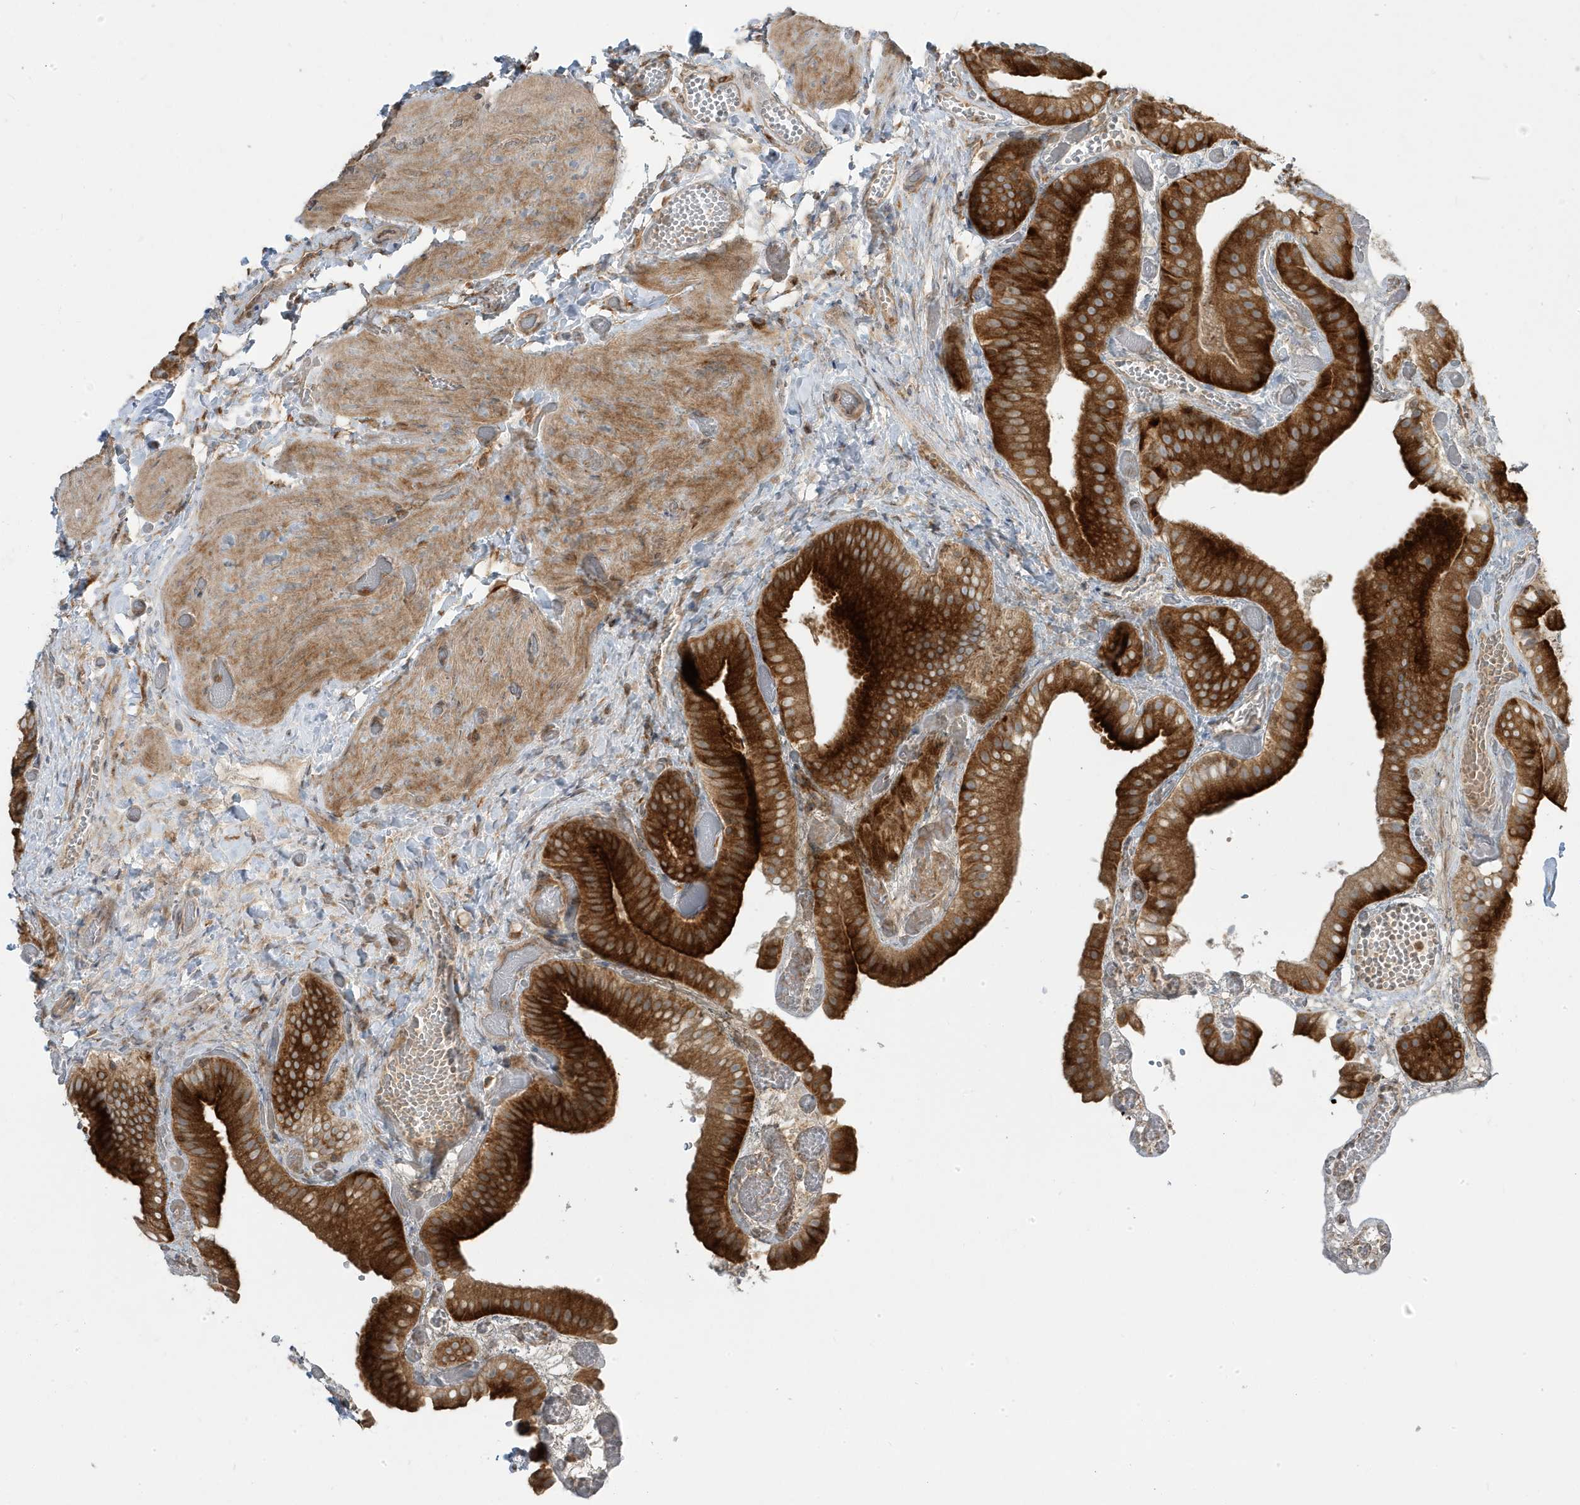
{"staining": {"intensity": "strong", "quantity": ">75%", "location": "cytoplasmic/membranous"}, "tissue": "gallbladder", "cell_type": "Glandular cells", "image_type": "normal", "snomed": [{"axis": "morphology", "description": "Normal tissue, NOS"}, {"axis": "topography", "description": "Gallbladder"}], "caption": "Glandular cells exhibit high levels of strong cytoplasmic/membranous staining in approximately >75% of cells in normal gallbladder.", "gene": "STAM", "patient": {"sex": "female", "age": 64}}